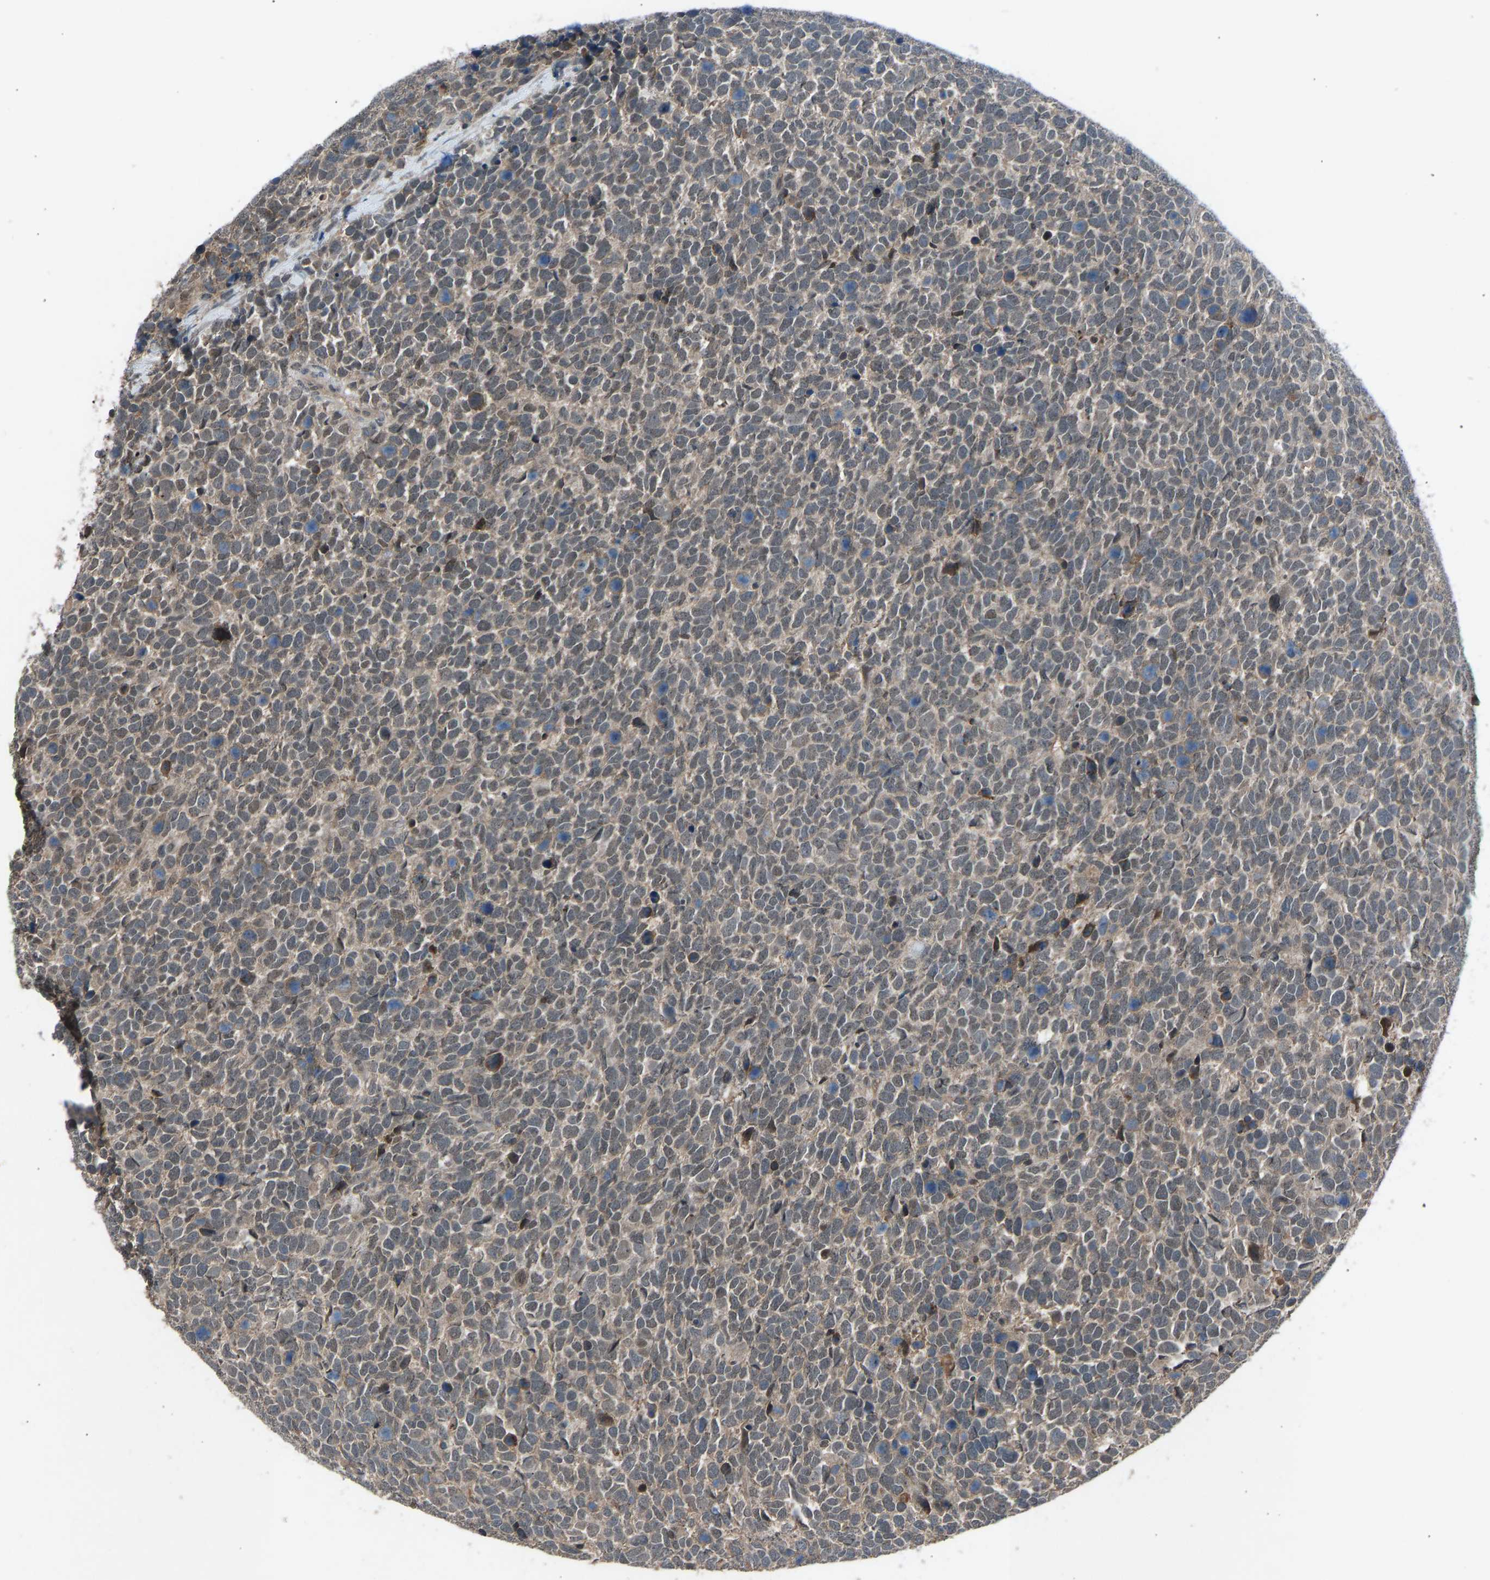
{"staining": {"intensity": "weak", "quantity": ">75%", "location": "cytoplasmic/membranous"}, "tissue": "urothelial cancer", "cell_type": "Tumor cells", "image_type": "cancer", "snomed": [{"axis": "morphology", "description": "Urothelial carcinoma, High grade"}, {"axis": "topography", "description": "Urinary bladder"}], "caption": "IHC photomicrograph of human urothelial cancer stained for a protein (brown), which demonstrates low levels of weak cytoplasmic/membranous expression in approximately >75% of tumor cells.", "gene": "SLC43A1", "patient": {"sex": "female", "age": 82}}